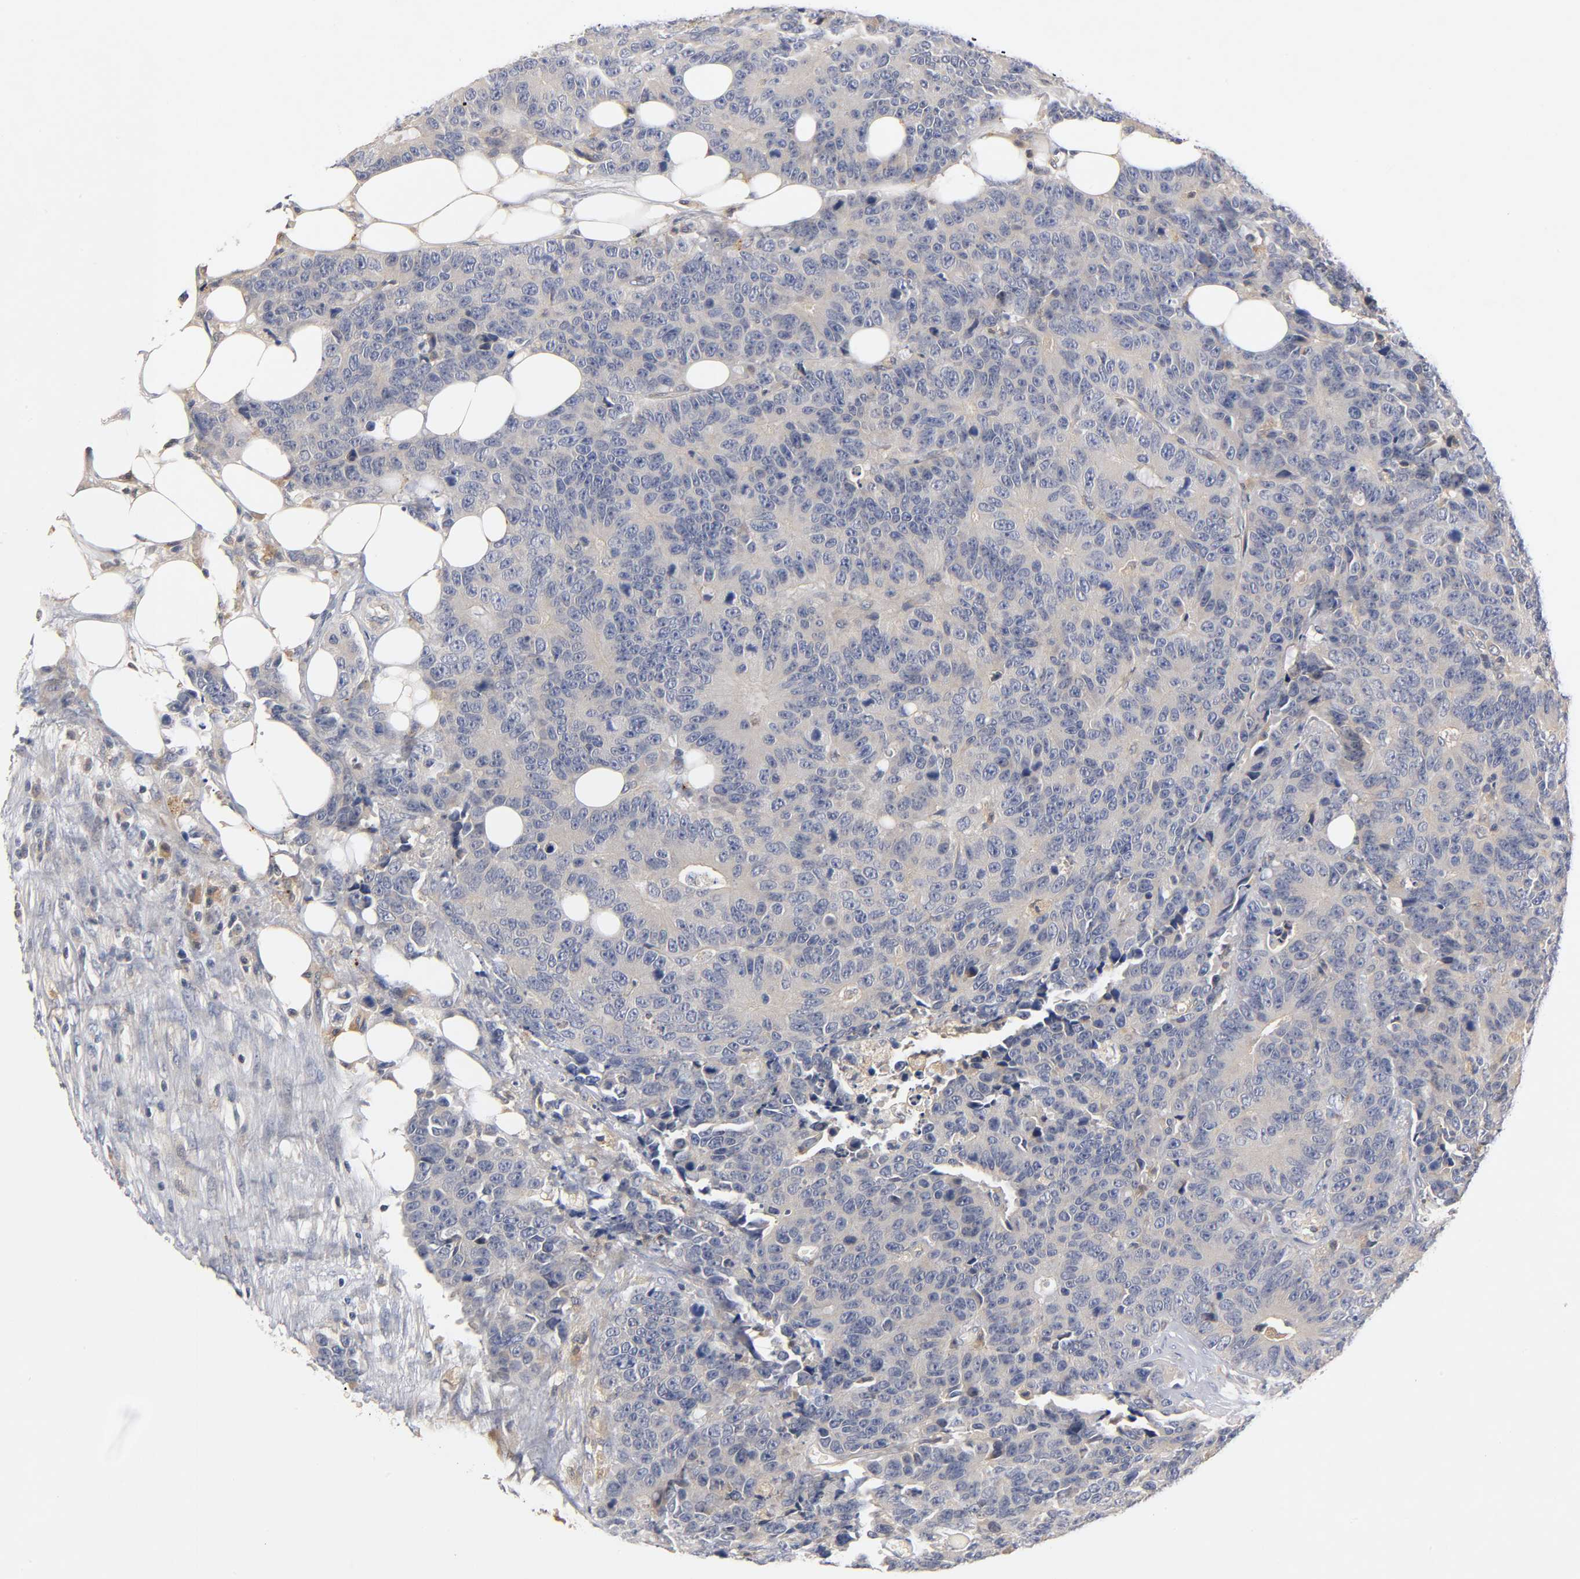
{"staining": {"intensity": "weak", "quantity": "25%-75%", "location": "cytoplasmic/membranous"}, "tissue": "colorectal cancer", "cell_type": "Tumor cells", "image_type": "cancer", "snomed": [{"axis": "morphology", "description": "Adenocarcinoma, NOS"}, {"axis": "topography", "description": "Colon"}], "caption": "This micrograph displays immunohistochemistry (IHC) staining of human colorectal adenocarcinoma, with low weak cytoplasmic/membranous expression in about 25%-75% of tumor cells.", "gene": "RHOA", "patient": {"sex": "female", "age": 86}}